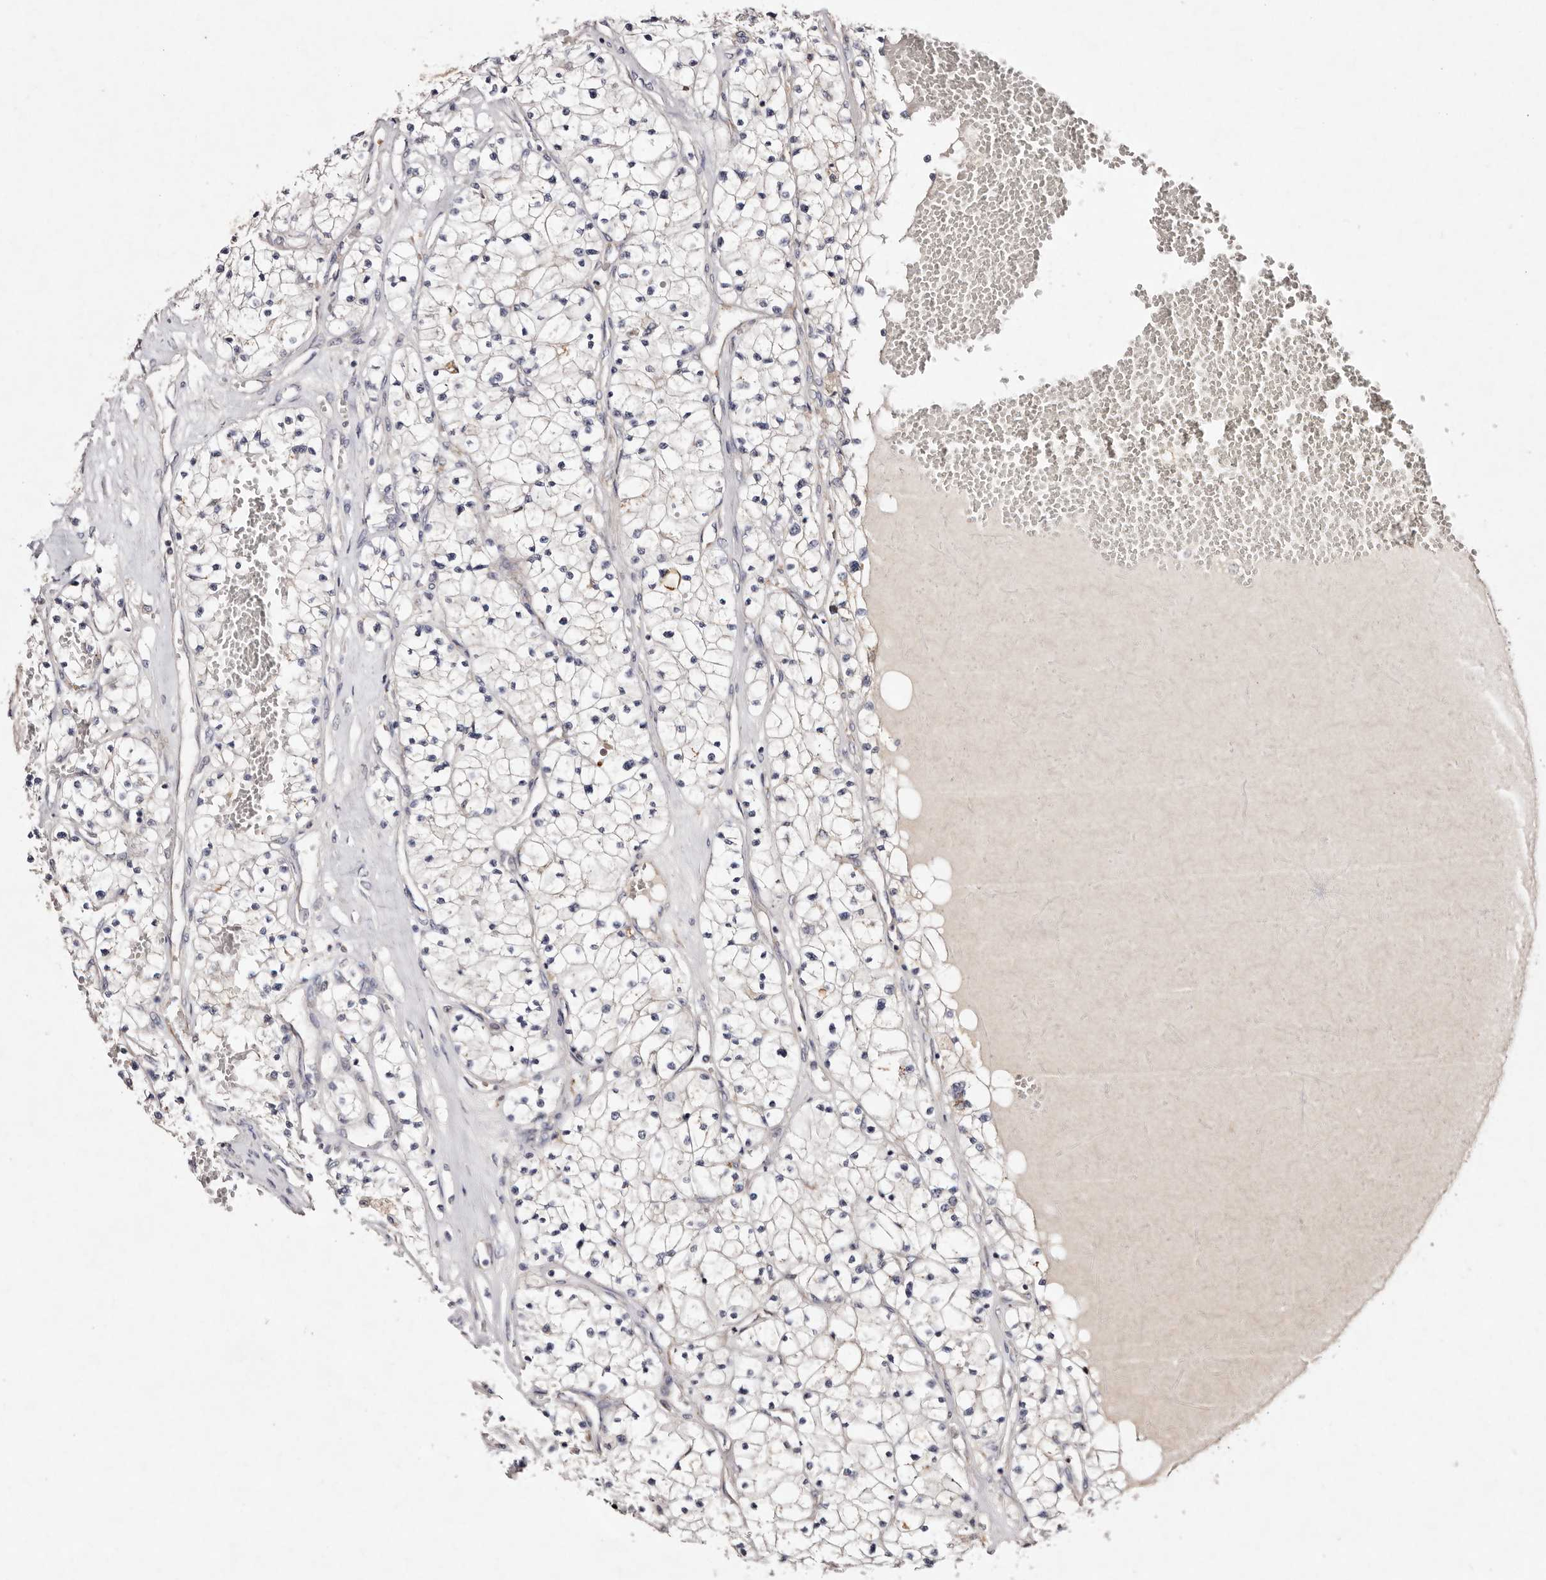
{"staining": {"intensity": "negative", "quantity": "none", "location": "none"}, "tissue": "renal cancer", "cell_type": "Tumor cells", "image_type": "cancer", "snomed": [{"axis": "morphology", "description": "Normal tissue, NOS"}, {"axis": "morphology", "description": "Adenocarcinoma, NOS"}, {"axis": "topography", "description": "Kidney"}], "caption": "Histopathology image shows no protein expression in tumor cells of renal cancer (adenocarcinoma) tissue.", "gene": "TSC2", "patient": {"sex": "male", "age": 68}}